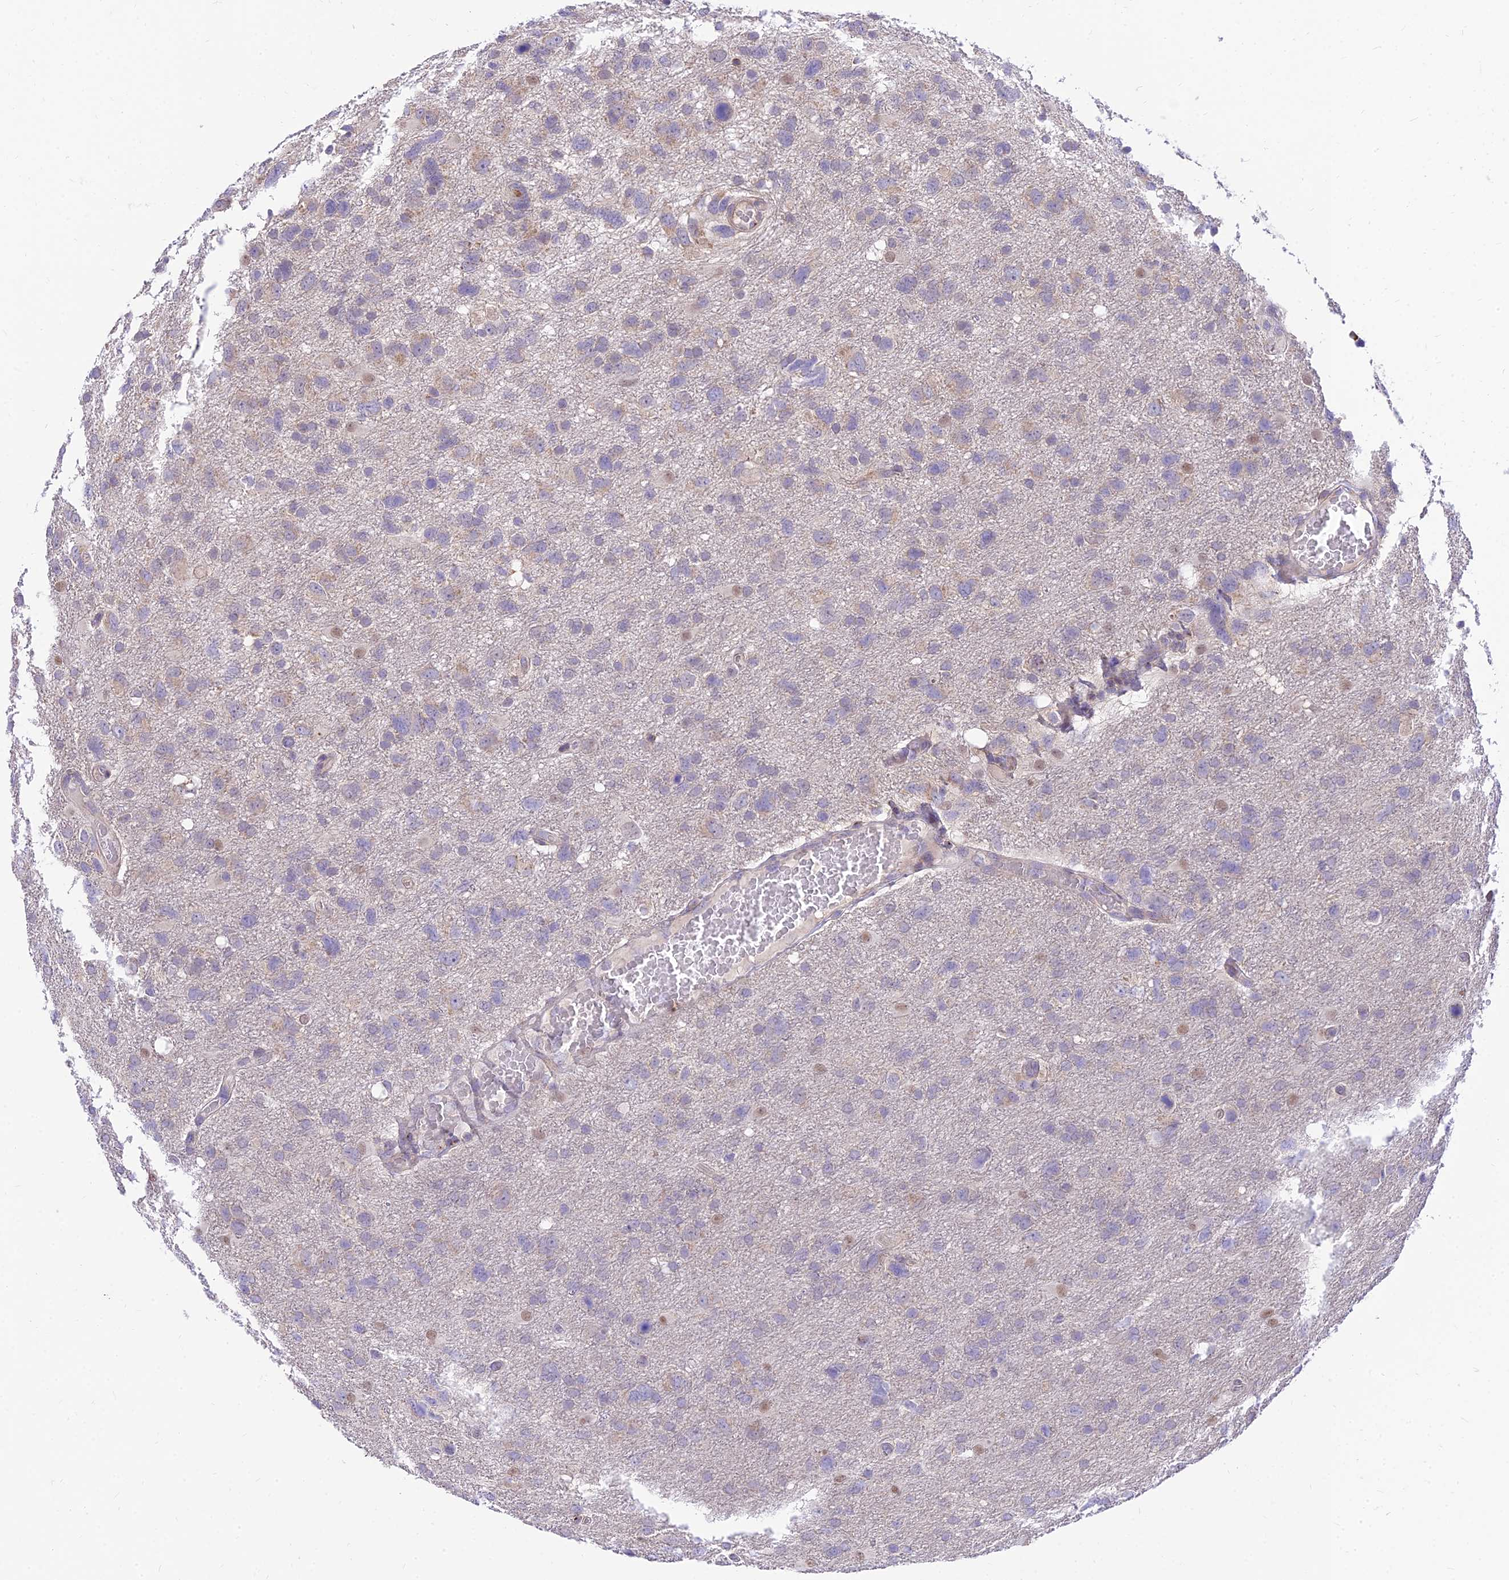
{"staining": {"intensity": "weak", "quantity": "<25%", "location": "nuclear"}, "tissue": "glioma", "cell_type": "Tumor cells", "image_type": "cancer", "snomed": [{"axis": "morphology", "description": "Glioma, malignant, High grade"}, {"axis": "topography", "description": "Brain"}], "caption": "A high-resolution image shows immunohistochemistry (IHC) staining of glioma, which displays no significant expression in tumor cells.", "gene": "C6orf132", "patient": {"sex": "male", "age": 61}}